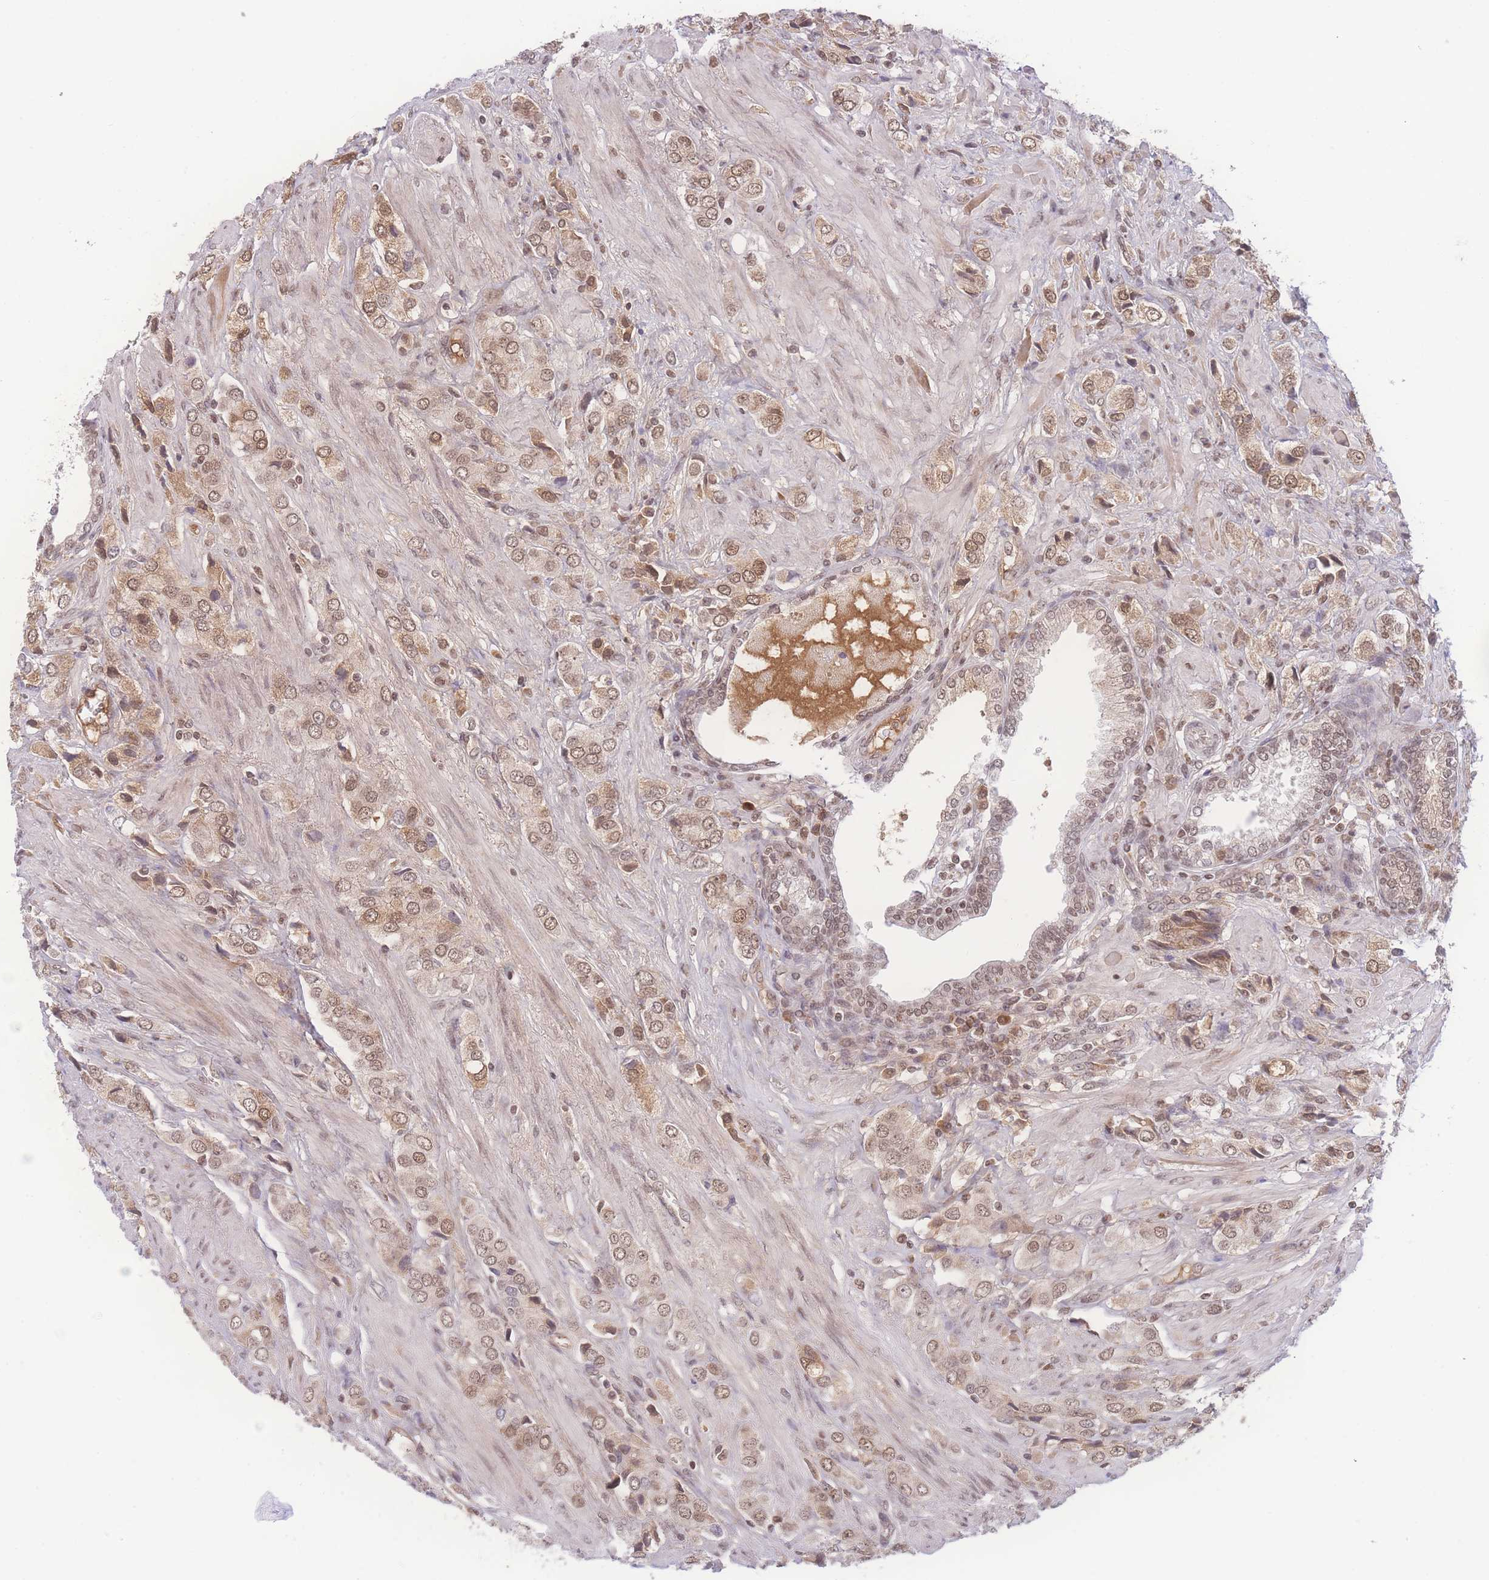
{"staining": {"intensity": "moderate", "quantity": ">75%", "location": "nuclear"}, "tissue": "prostate cancer", "cell_type": "Tumor cells", "image_type": "cancer", "snomed": [{"axis": "morphology", "description": "Adenocarcinoma, High grade"}, {"axis": "topography", "description": "Prostate and seminal vesicle, NOS"}], "caption": "An image of prostate cancer (high-grade adenocarcinoma) stained for a protein exhibits moderate nuclear brown staining in tumor cells. (Brightfield microscopy of DAB IHC at high magnification).", "gene": "RAVER1", "patient": {"sex": "male", "age": 64}}